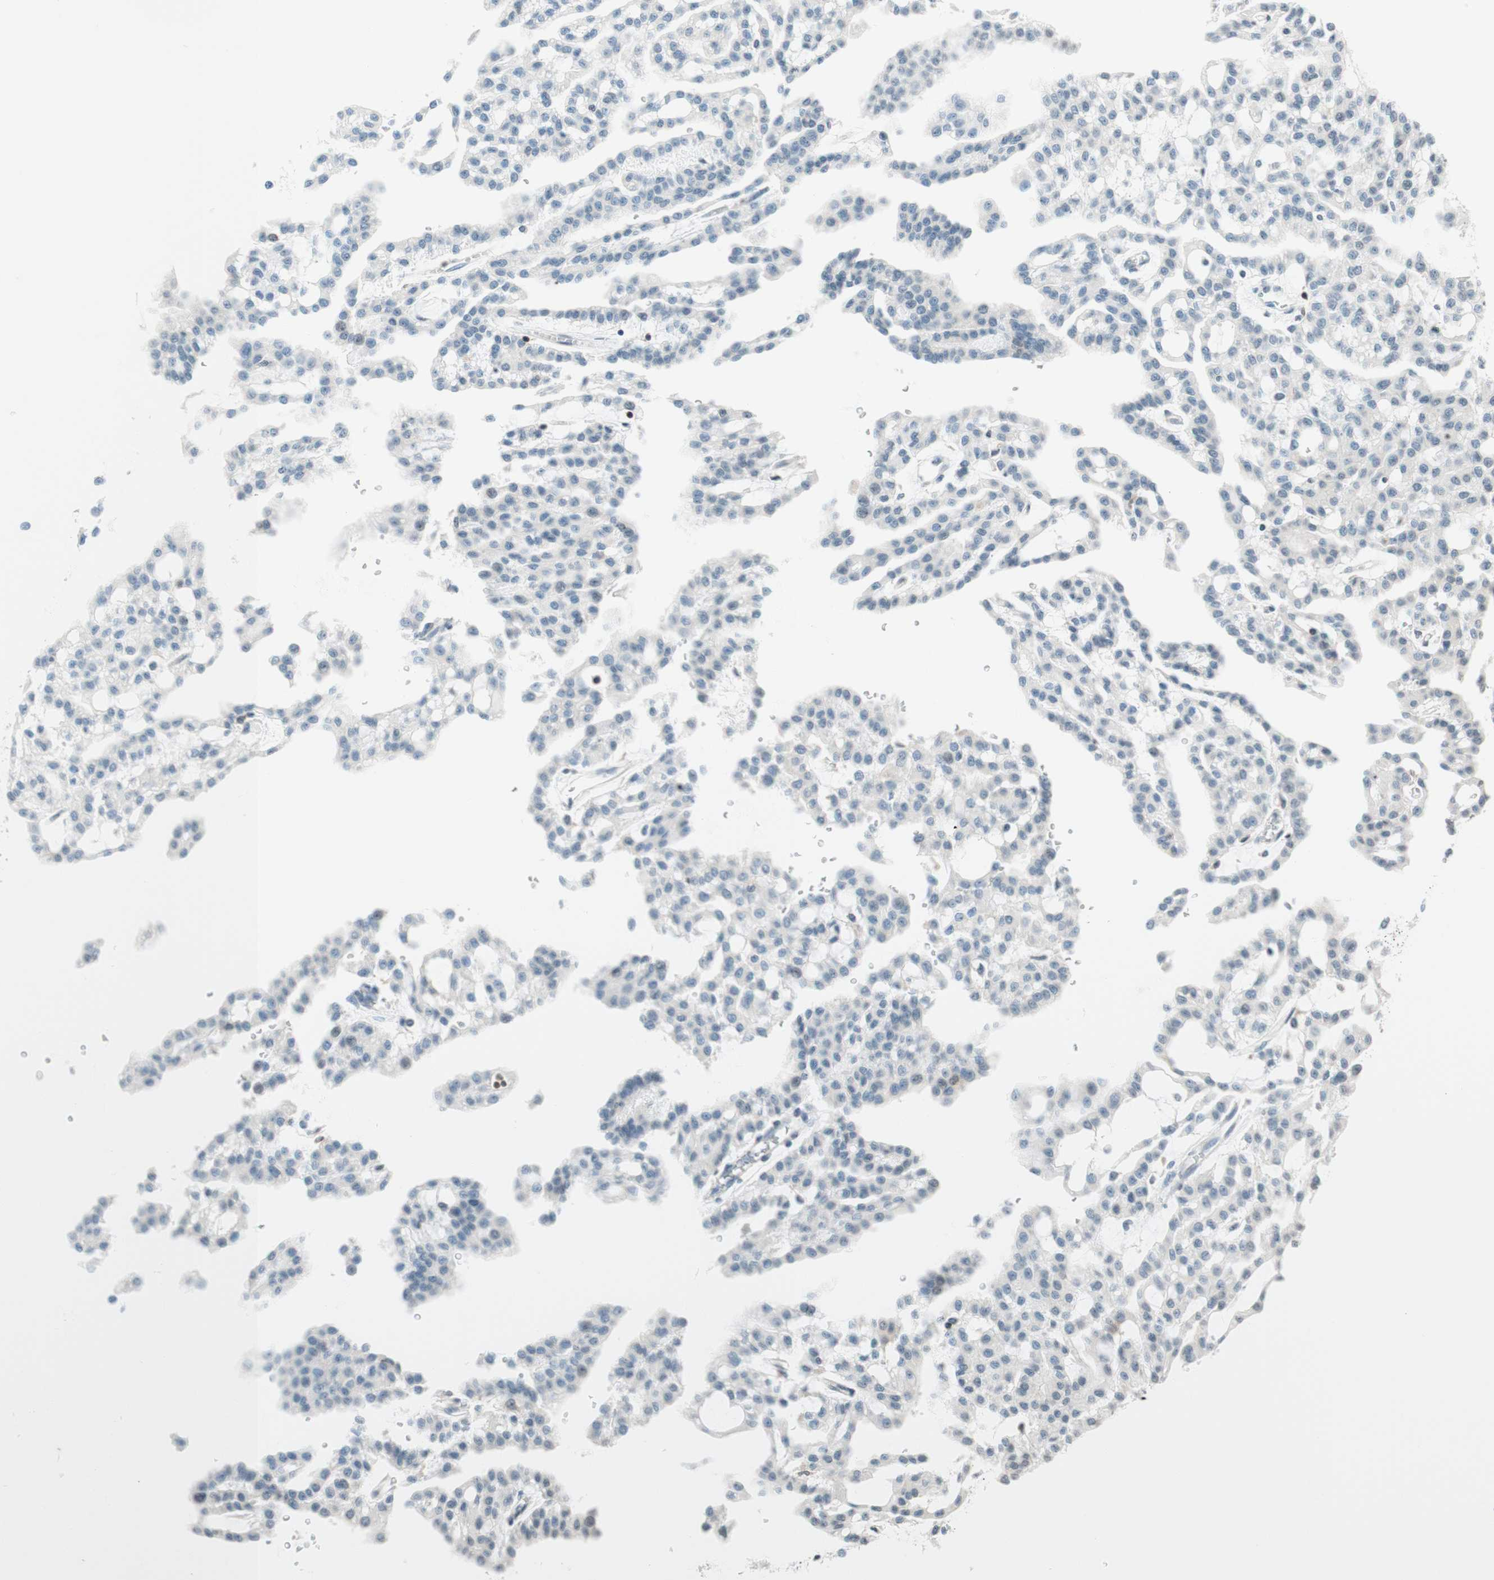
{"staining": {"intensity": "negative", "quantity": "none", "location": "none"}, "tissue": "renal cancer", "cell_type": "Tumor cells", "image_type": "cancer", "snomed": [{"axis": "morphology", "description": "Adenocarcinoma, NOS"}, {"axis": "topography", "description": "Kidney"}], "caption": "Immunohistochemistry of renal adenocarcinoma shows no expression in tumor cells.", "gene": "WIPF1", "patient": {"sex": "male", "age": 63}}